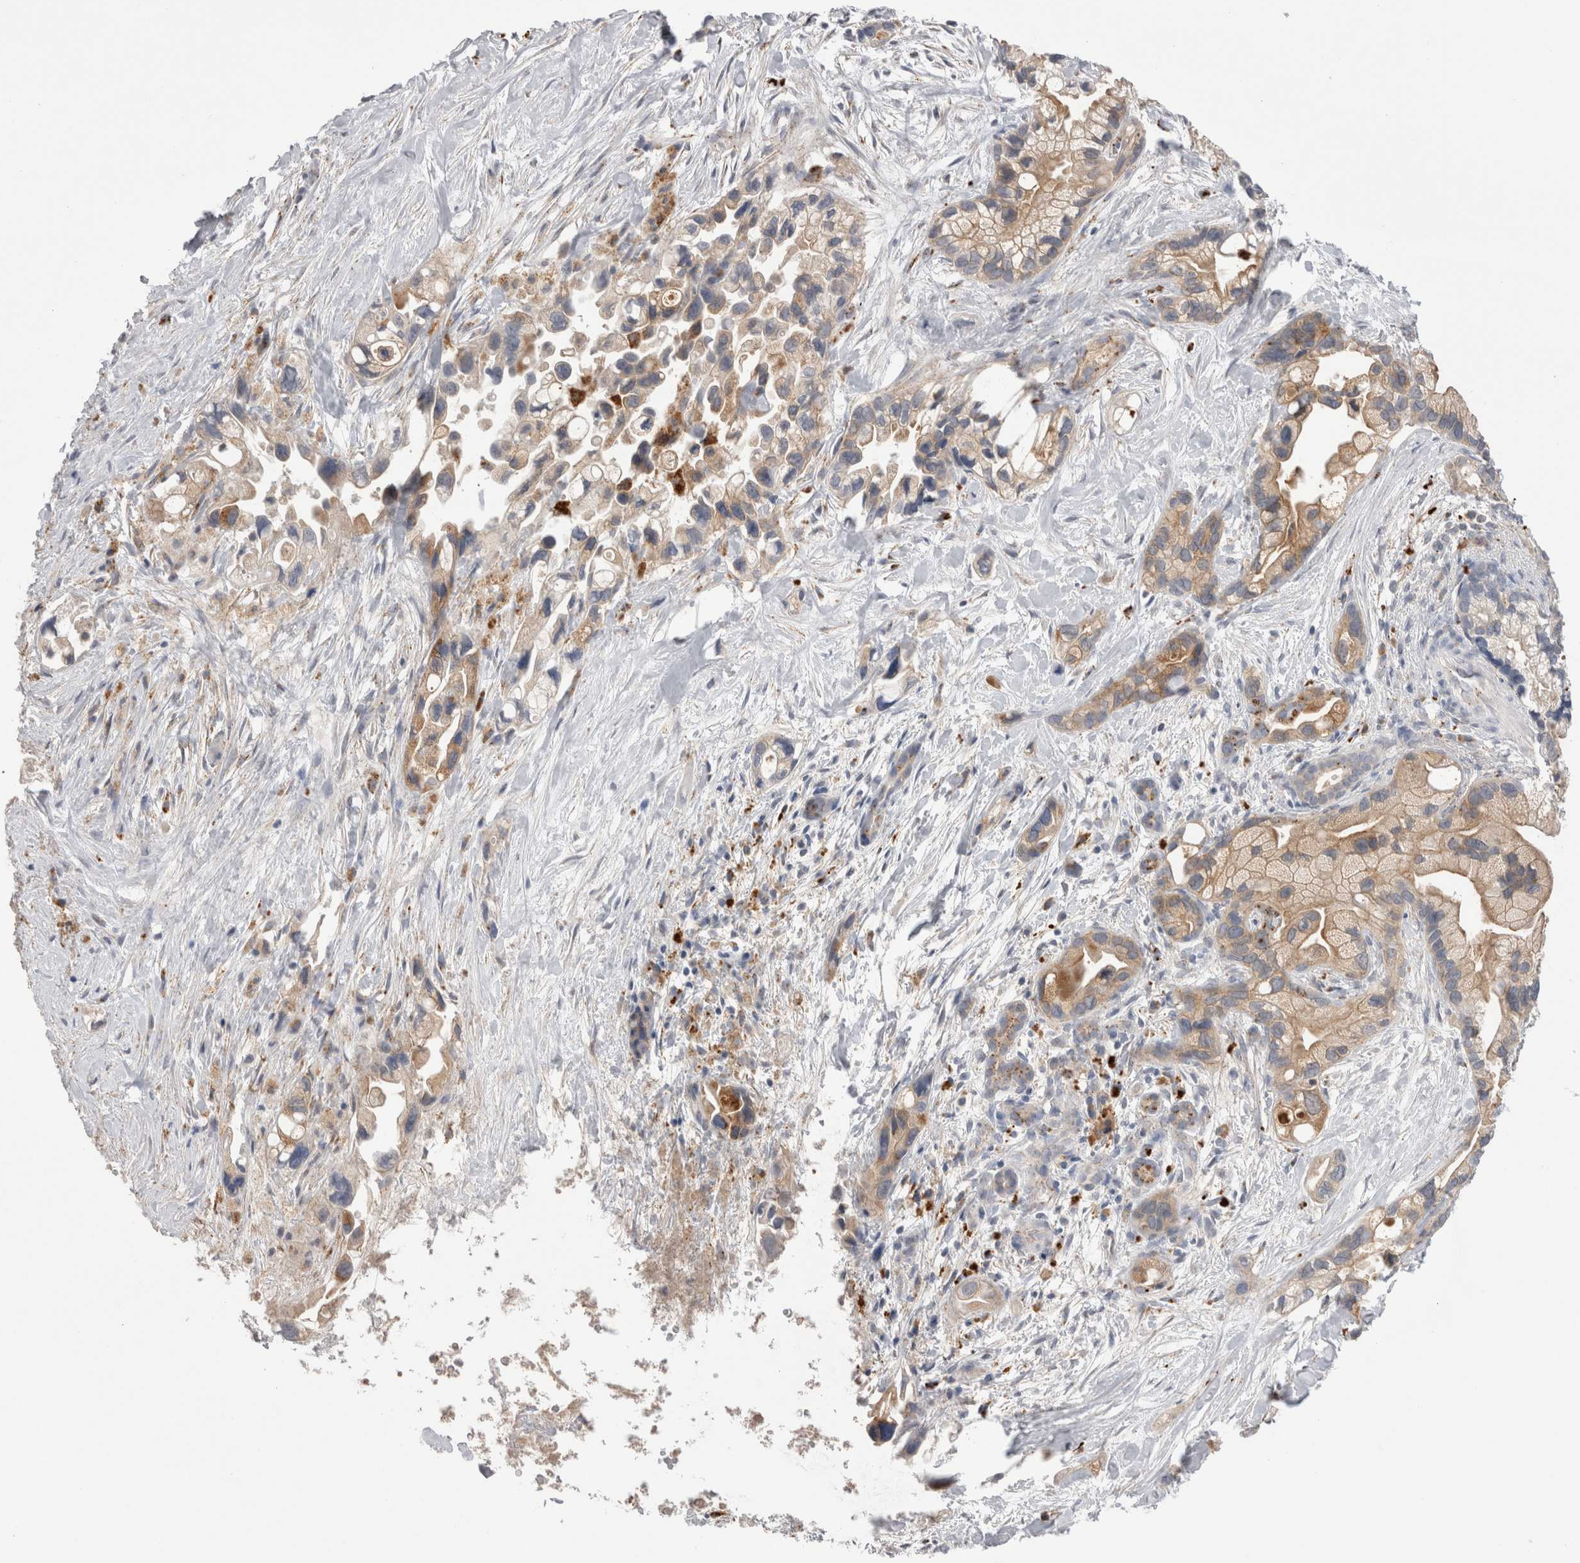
{"staining": {"intensity": "weak", "quantity": ">75%", "location": "cytoplasmic/membranous"}, "tissue": "pancreatic cancer", "cell_type": "Tumor cells", "image_type": "cancer", "snomed": [{"axis": "morphology", "description": "Adenocarcinoma, NOS"}, {"axis": "topography", "description": "Pancreas"}], "caption": "Pancreatic cancer stained with immunohistochemistry (IHC) displays weak cytoplasmic/membranous positivity in about >75% of tumor cells.", "gene": "EPDR1", "patient": {"sex": "female", "age": 77}}